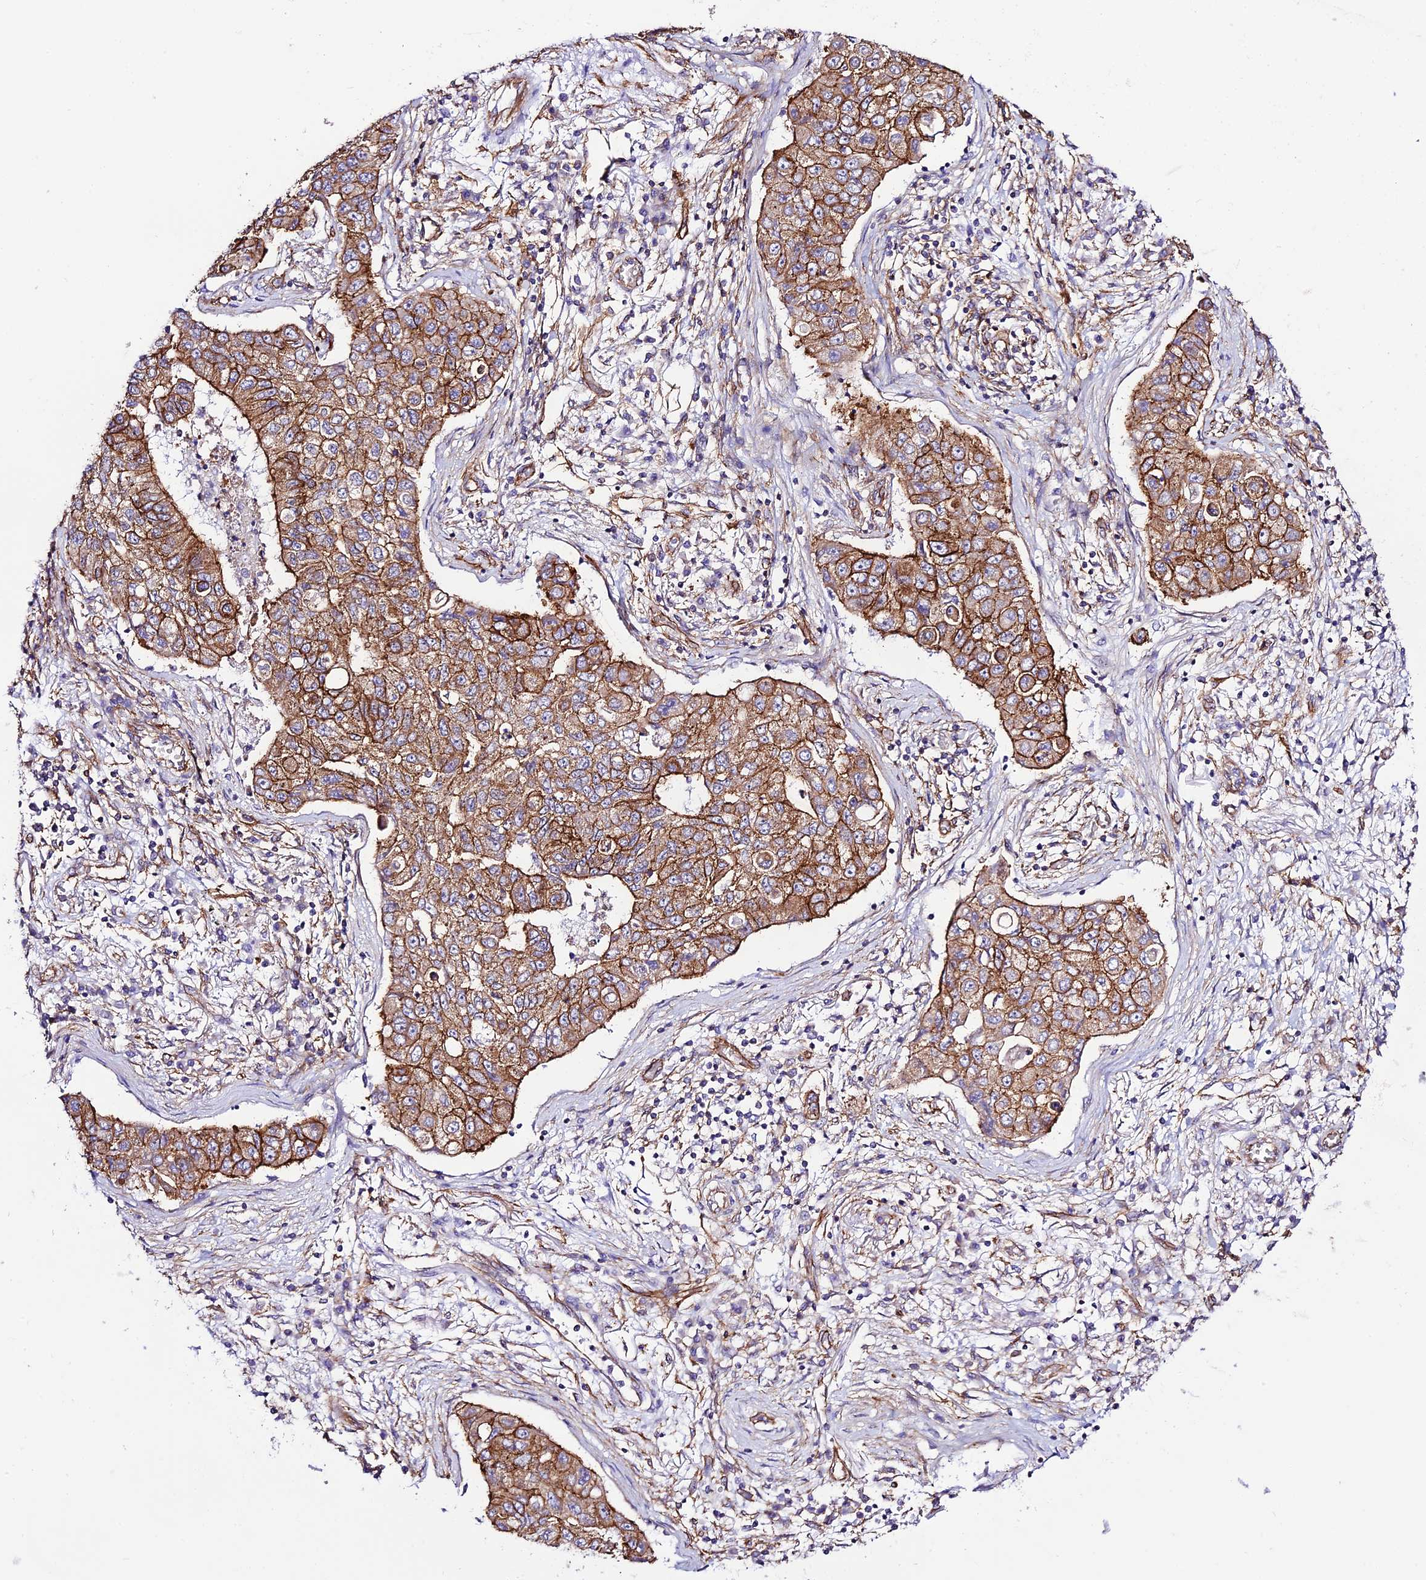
{"staining": {"intensity": "strong", "quantity": "25%-75%", "location": "cytoplasmic/membranous"}, "tissue": "lung cancer", "cell_type": "Tumor cells", "image_type": "cancer", "snomed": [{"axis": "morphology", "description": "Squamous cell carcinoma, NOS"}, {"axis": "topography", "description": "Lung"}], "caption": "Approximately 25%-75% of tumor cells in human lung cancer (squamous cell carcinoma) display strong cytoplasmic/membranous protein expression as visualized by brown immunohistochemical staining.", "gene": "YPEL5", "patient": {"sex": "male", "age": 74}}